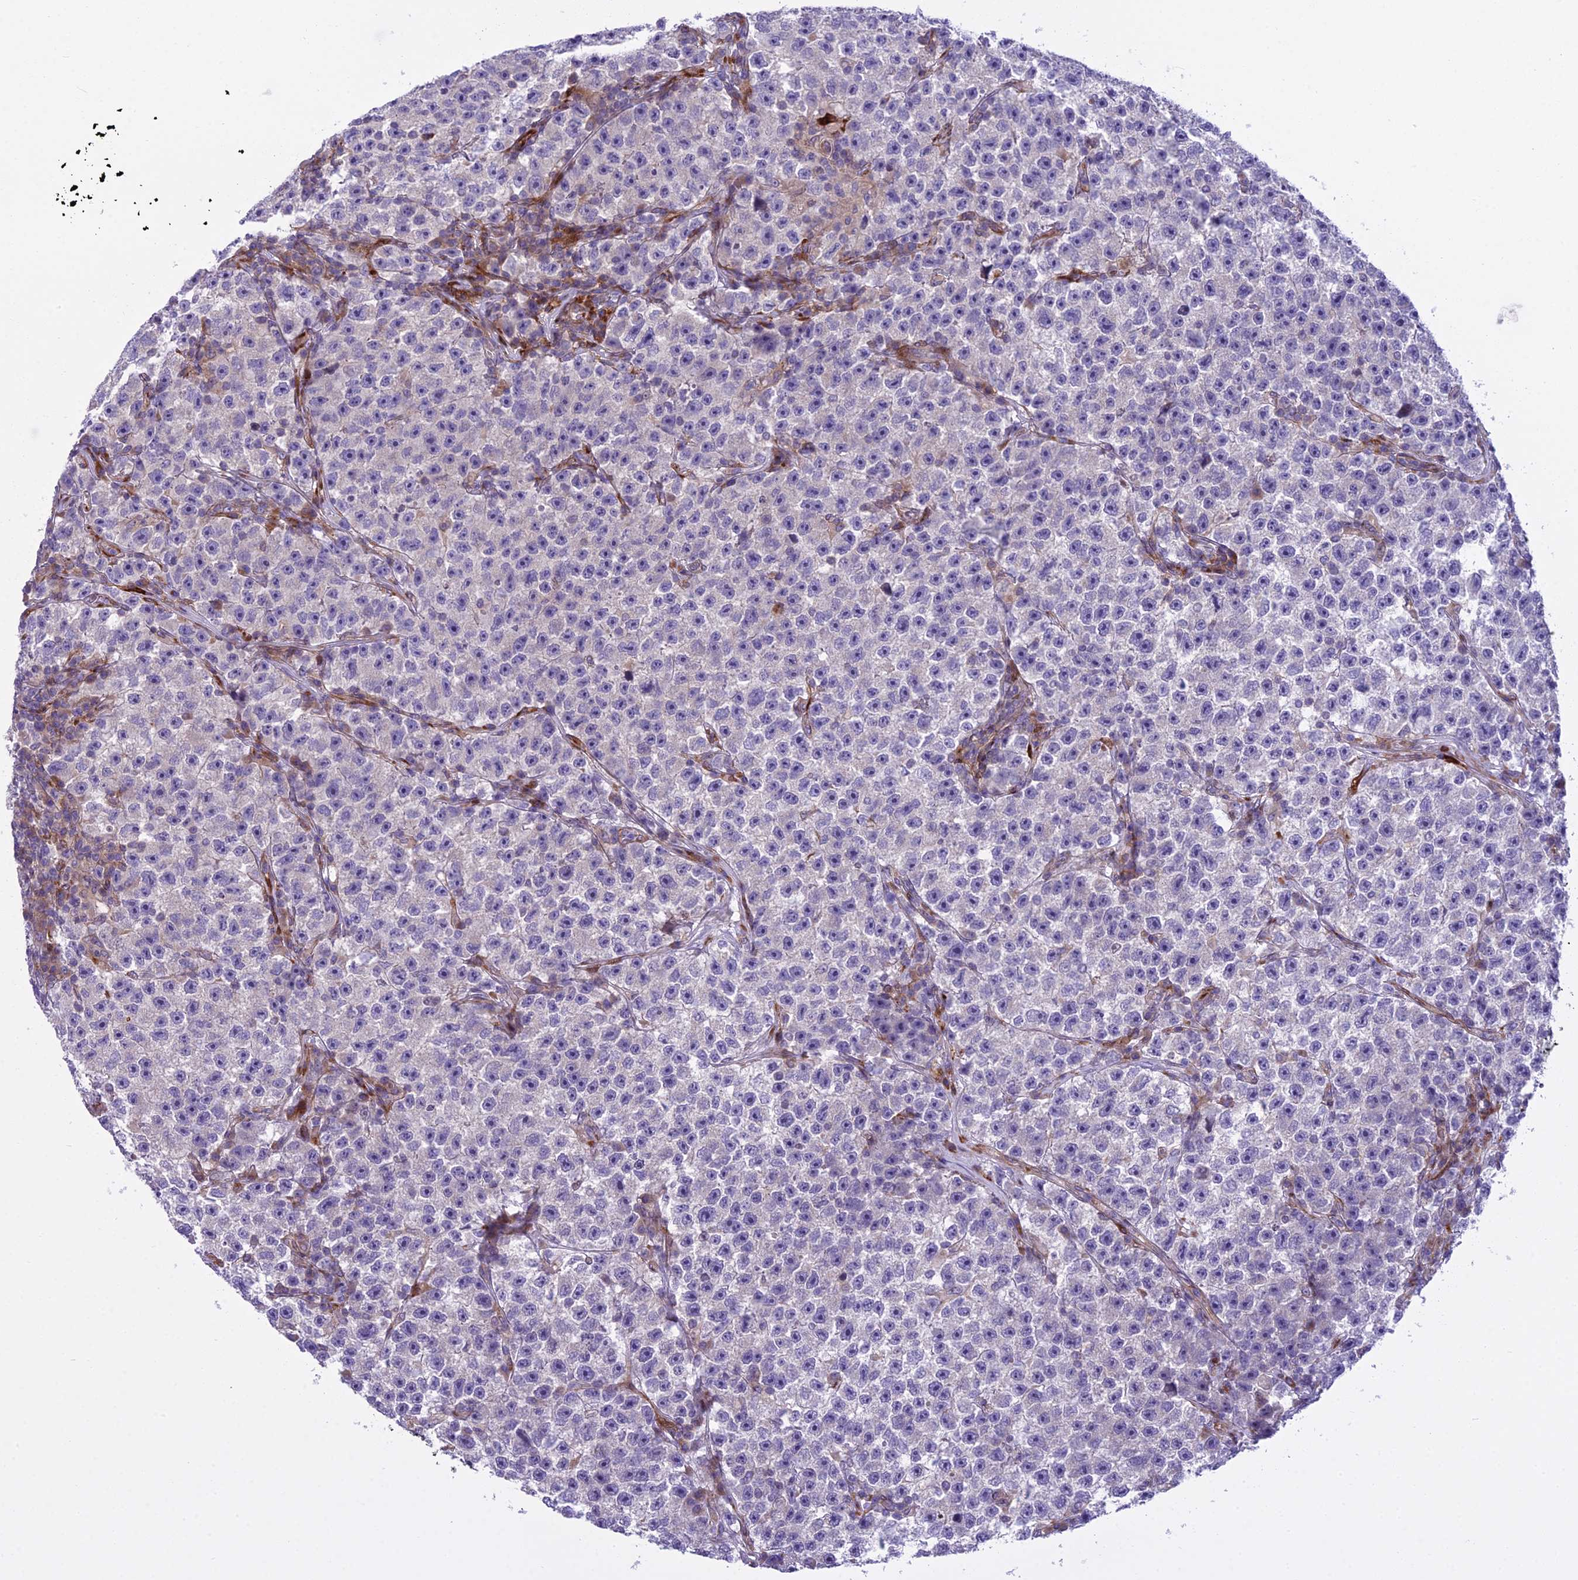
{"staining": {"intensity": "negative", "quantity": "none", "location": "none"}, "tissue": "testis cancer", "cell_type": "Tumor cells", "image_type": "cancer", "snomed": [{"axis": "morphology", "description": "Seminoma, NOS"}, {"axis": "topography", "description": "Testis"}], "caption": "DAB immunohistochemical staining of testis cancer (seminoma) exhibits no significant expression in tumor cells.", "gene": "PCDHB14", "patient": {"sex": "male", "age": 22}}